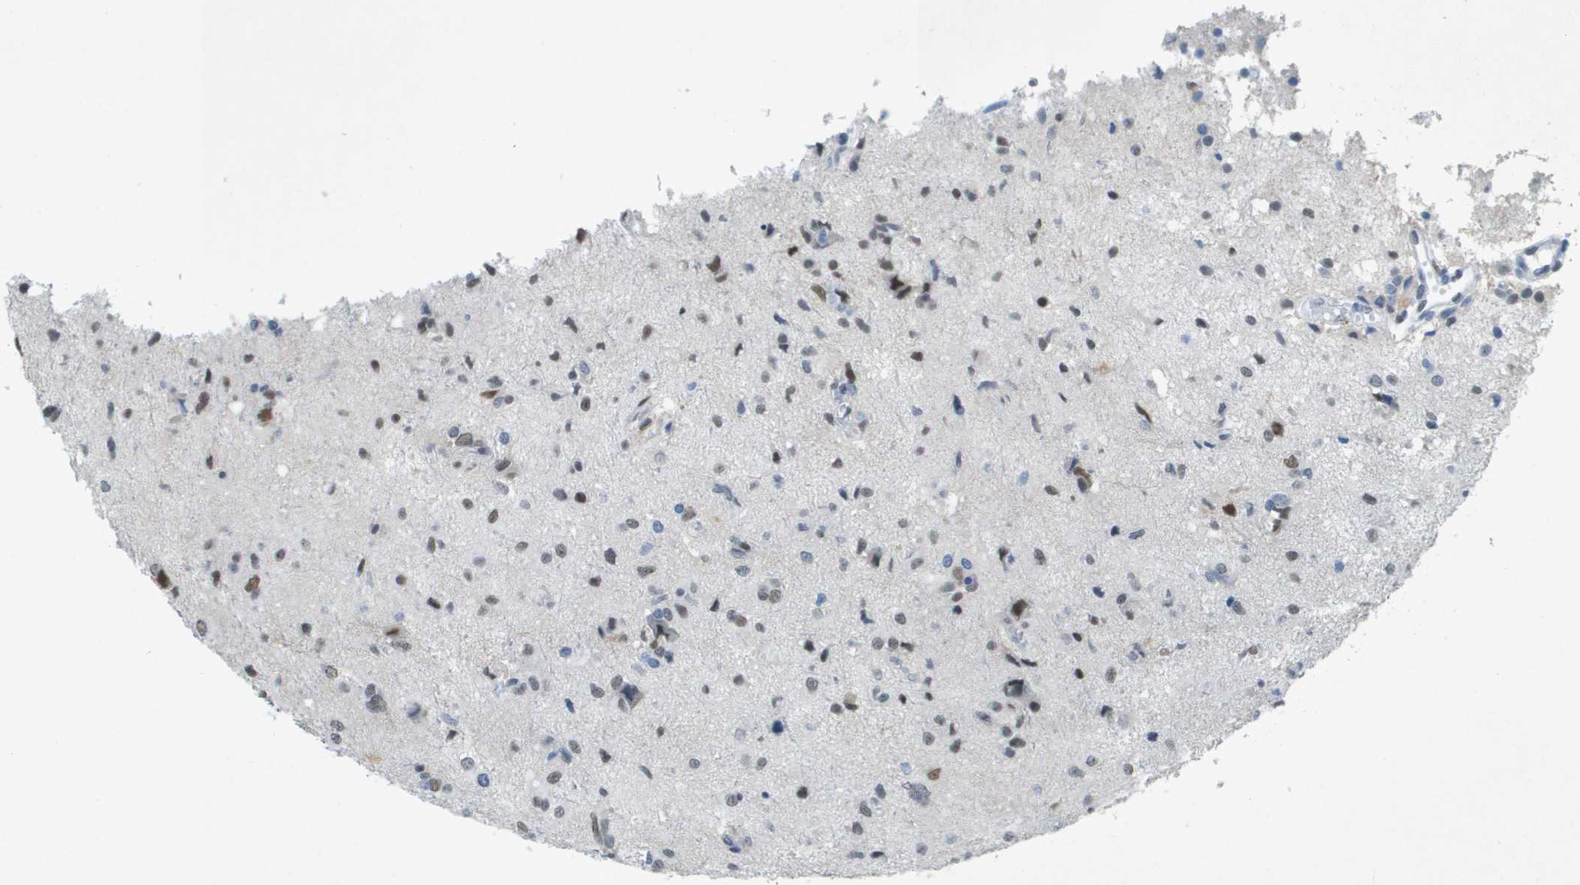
{"staining": {"intensity": "moderate", "quantity": "25%-75%", "location": "nuclear"}, "tissue": "glioma", "cell_type": "Tumor cells", "image_type": "cancer", "snomed": [{"axis": "morphology", "description": "Glioma, malignant, High grade"}, {"axis": "topography", "description": "Brain"}], "caption": "An IHC photomicrograph of tumor tissue is shown. Protein staining in brown highlights moderate nuclear positivity in malignant glioma (high-grade) within tumor cells.", "gene": "TP53RK", "patient": {"sex": "female", "age": 59}}